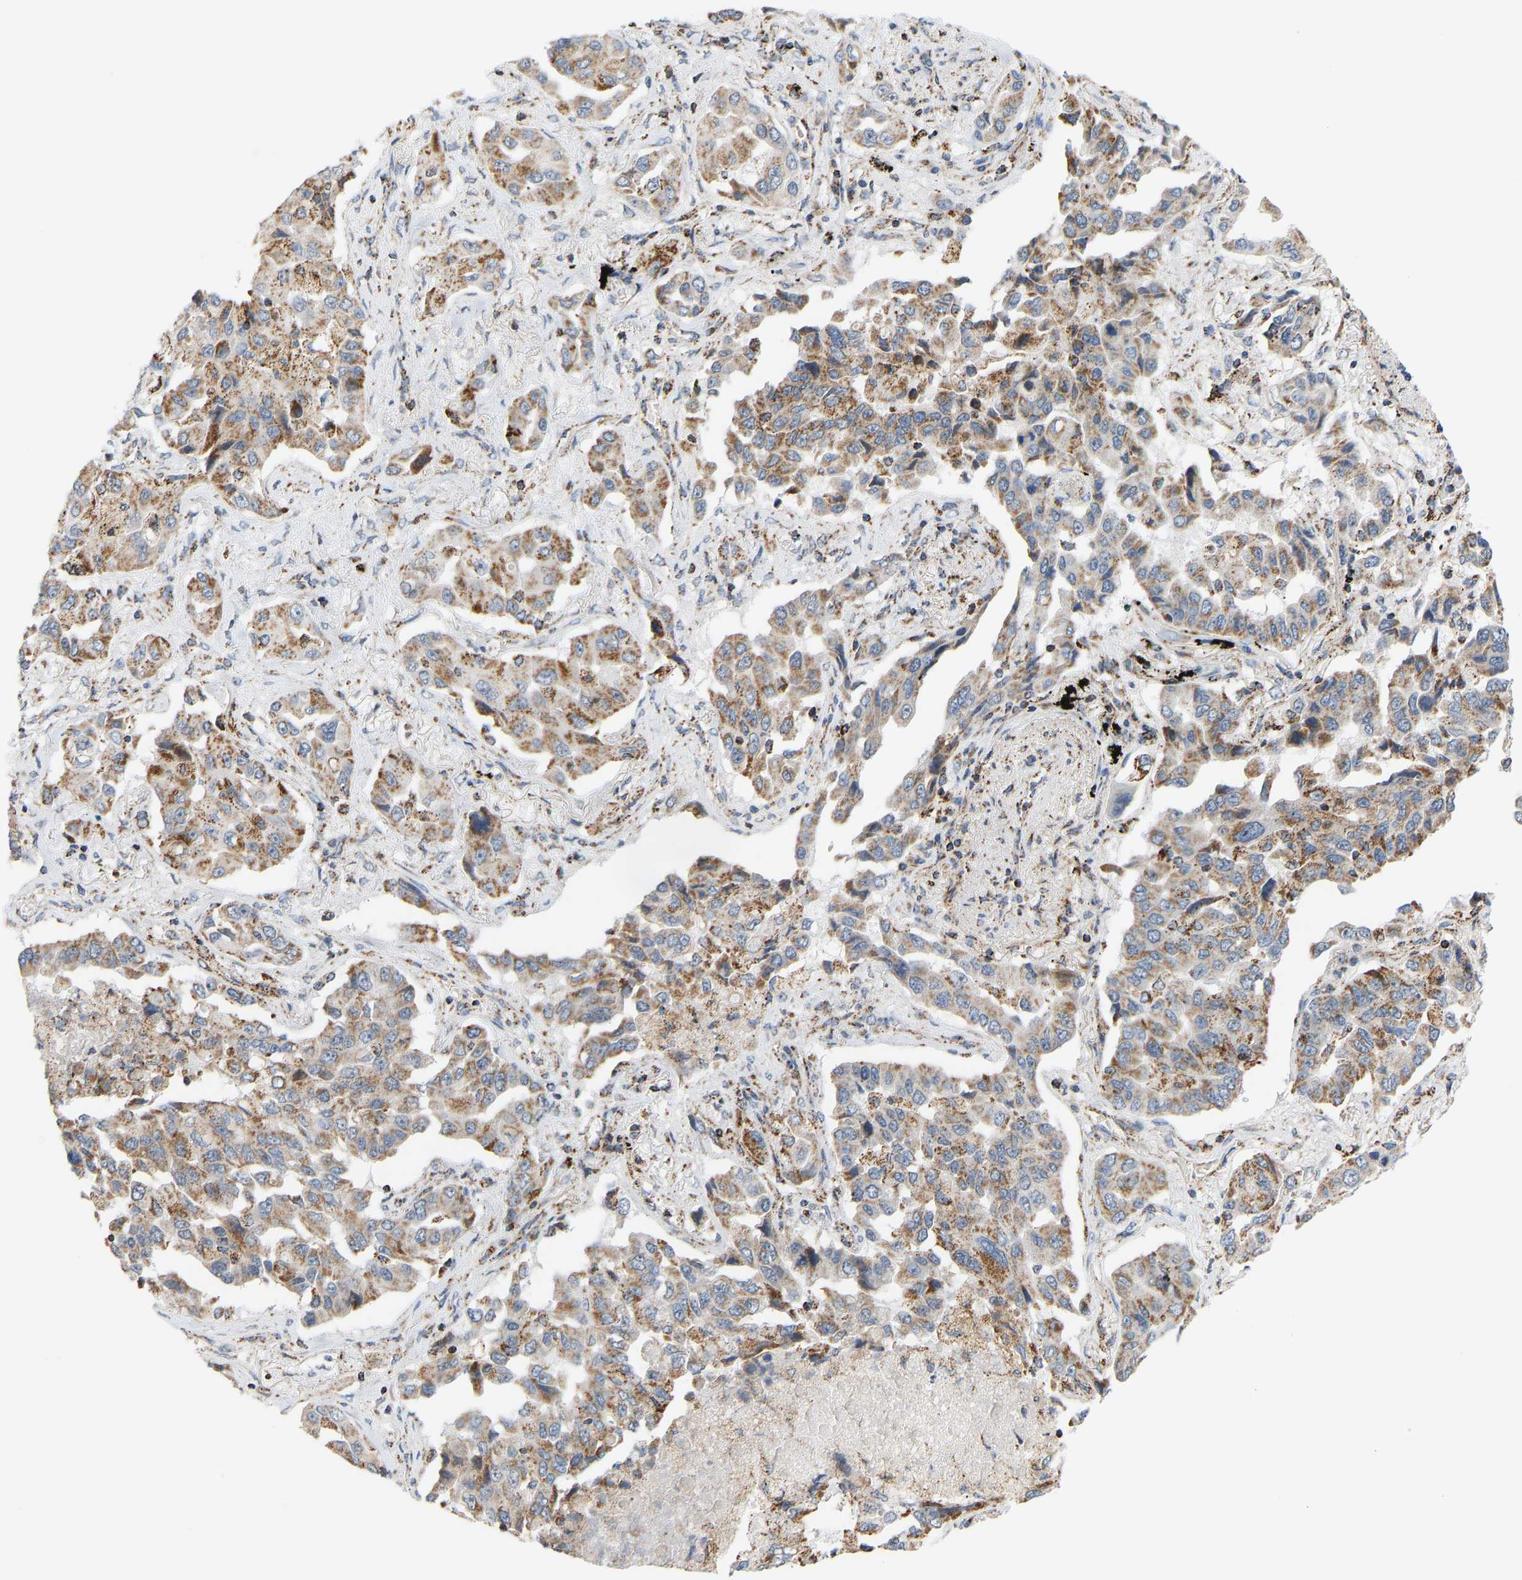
{"staining": {"intensity": "moderate", "quantity": ">75%", "location": "cytoplasmic/membranous"}, "tissue": "lung cancer", "cell_type": "Tumor cells", "image_type": "cancer", "snomed": [{"axis": "morphology", "description": "Adenocarcinoma, NOS"}, {"axis": "topography", "description": "Lung"}], "caption": "Protein staining of lung cancer tissue displays moderate cytoplasmic/membranous positivity in about >75% of tumor cells.", "gene": "GPSM2", "patient": {"sex": "female", "age": 65}}